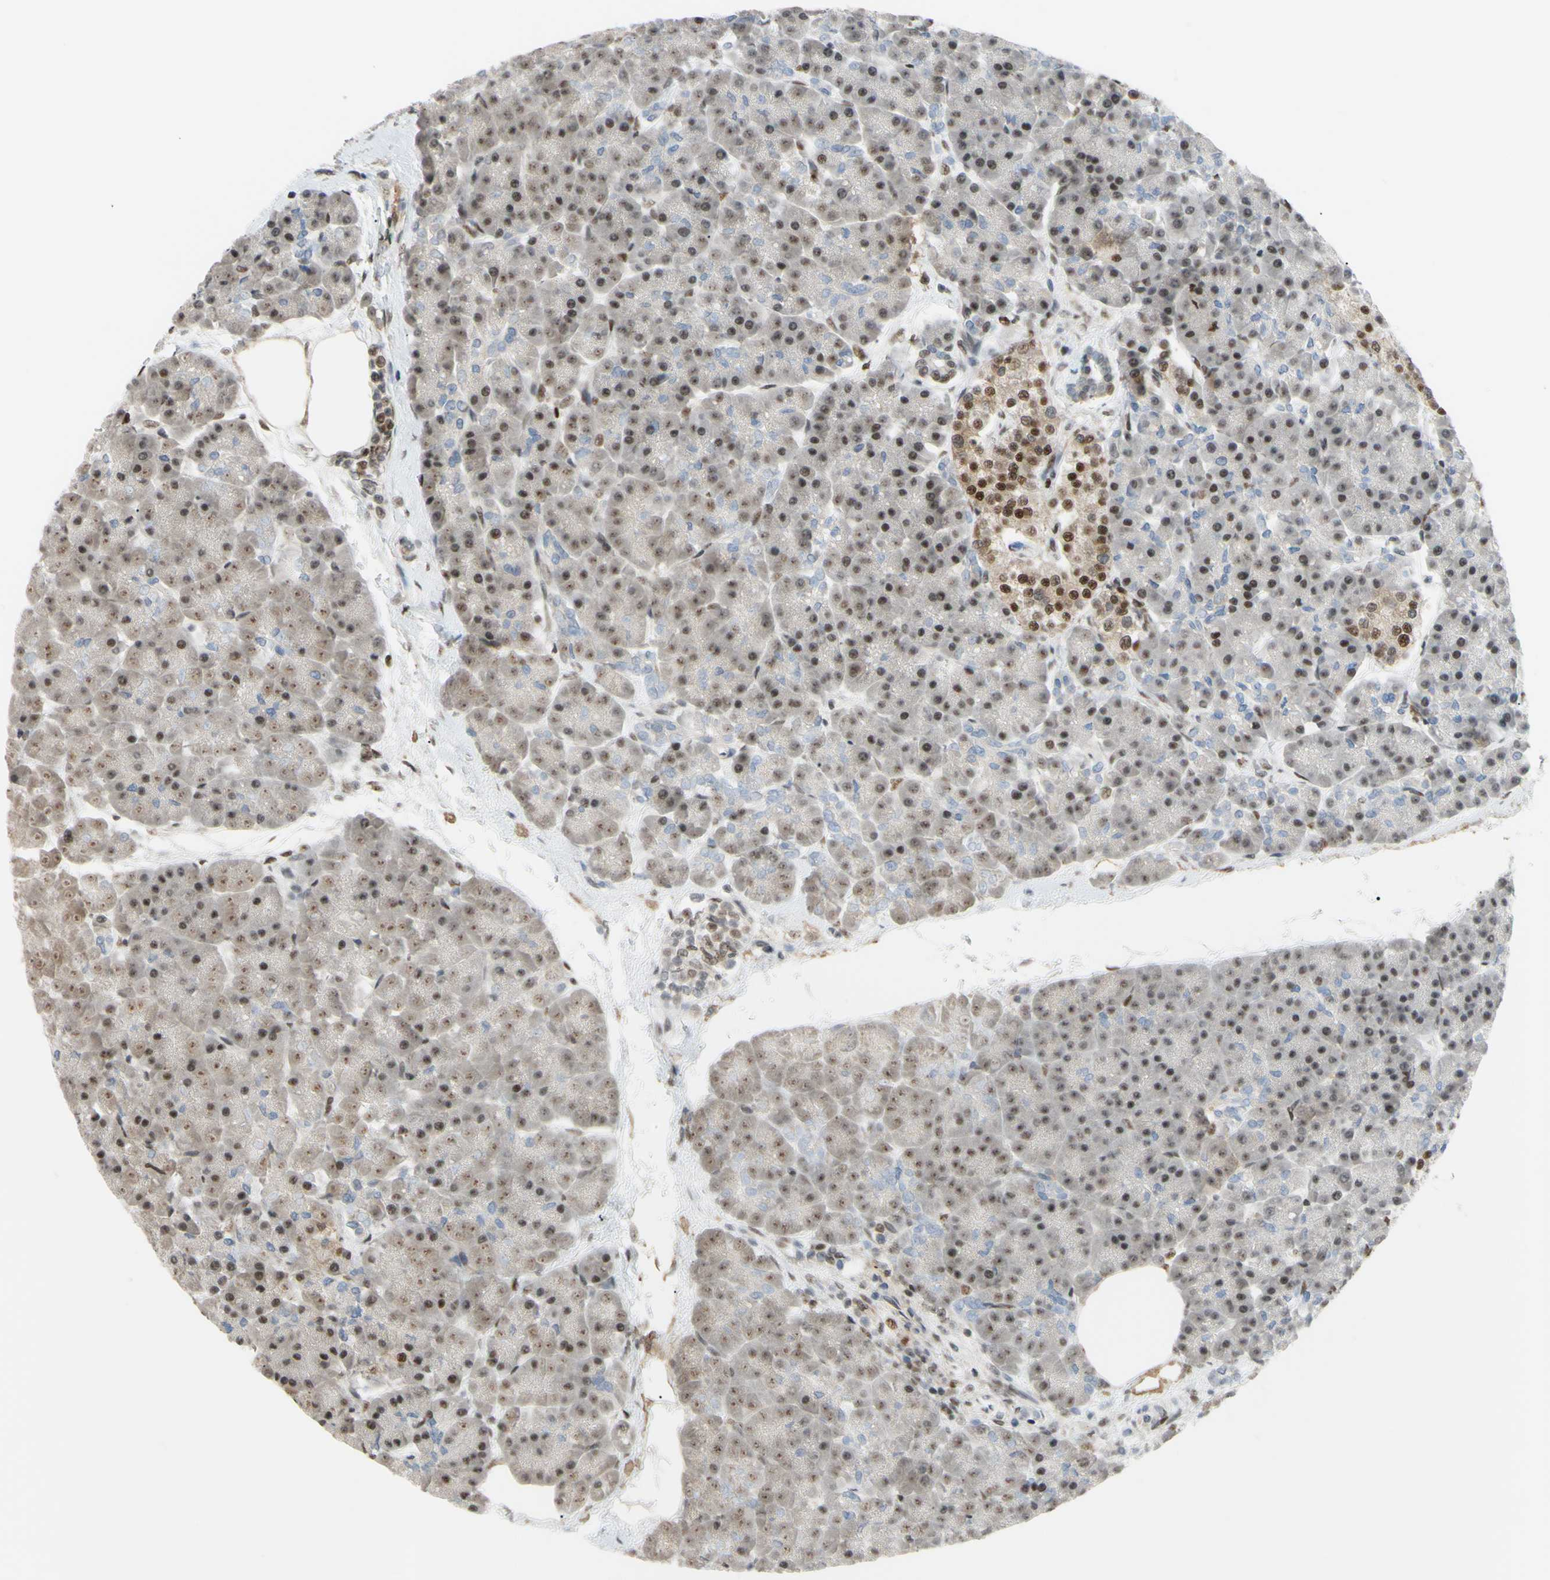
{"staining": {"intensity": "weak", "quantity": ">75%", "location": "cytoplasmic/membranous,nuclear"}, "tissue": "pancreas", "cell_type": "Exocrine glandular cells", "image_type": "normal", "snomed": [{"axis": "morphology", "description": "Normal tissue, NOS"}, {"axis": "topography", "description": "Pancreas"}], "caption": "IHC (DAB) staining of unremarkable human pancreas shows weak cytoplasmic/membranous,nuclear protein expression in approximately >75% of exocrine glandular cells.", "gene": "FKBP5", "patient": {"sex": "female", "age": 70}}